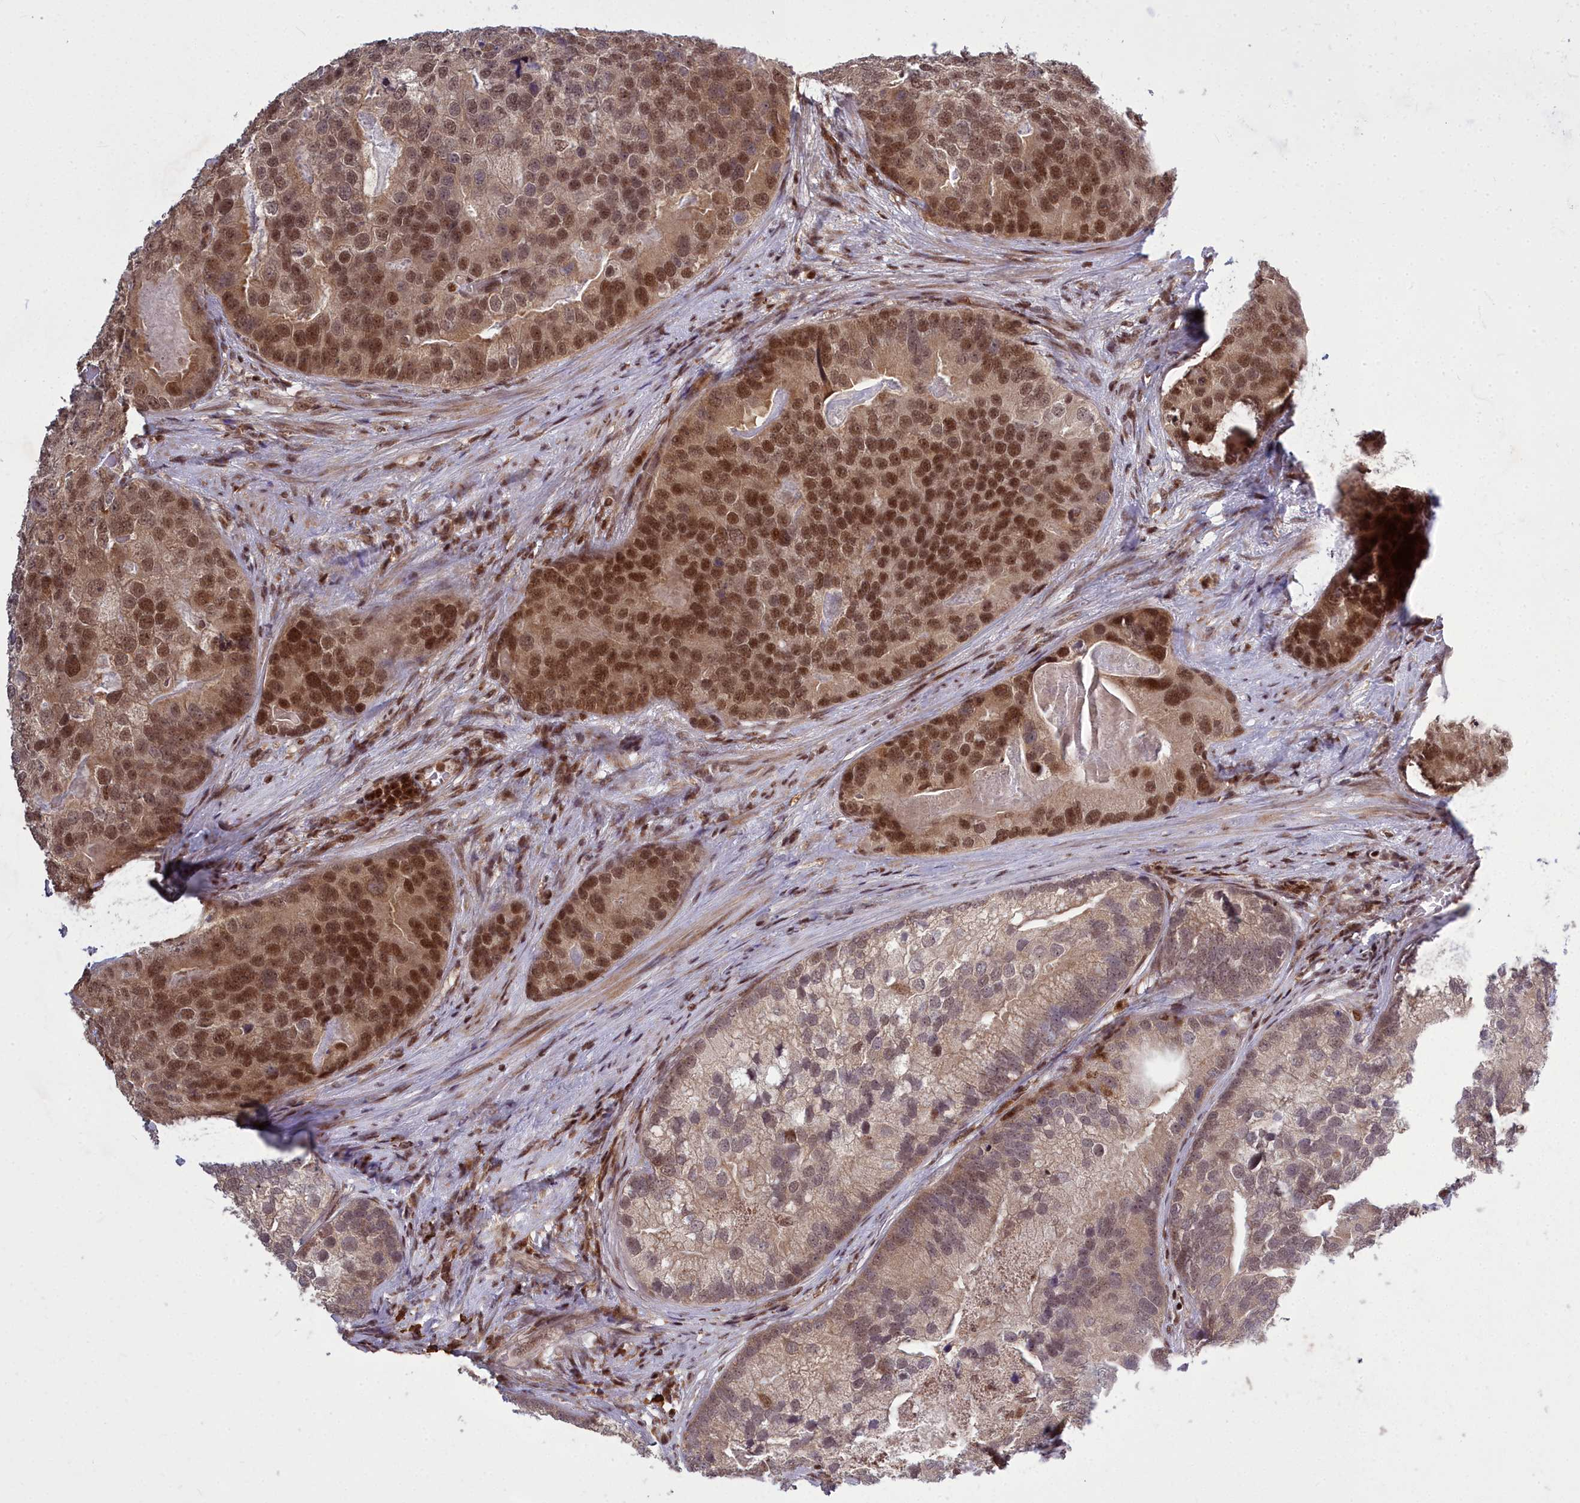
{"staining": {"intensity": "moderate", "quantity": "25%-75%", "location": "nuclear"}, "tissue": "prostate cancer", "cell_type": "Tumor cells", "image_type": "cancer", "snomed": [{"axis": "morphology", "description": "Adenocarcinoma, High grade"}, {"axis": "topography", "description": "Prostate"}], "caption": "Immunohistochemistry (IHC) micrograph of high-grade adenocarcinoma (prostate) stained for a protein (brown), which shows medium levels of moderate nuclear positivity in about 25%-75% of tumor cells.", "gene": "GMEB1", "patient": {"sex": "male", "age": 62}}